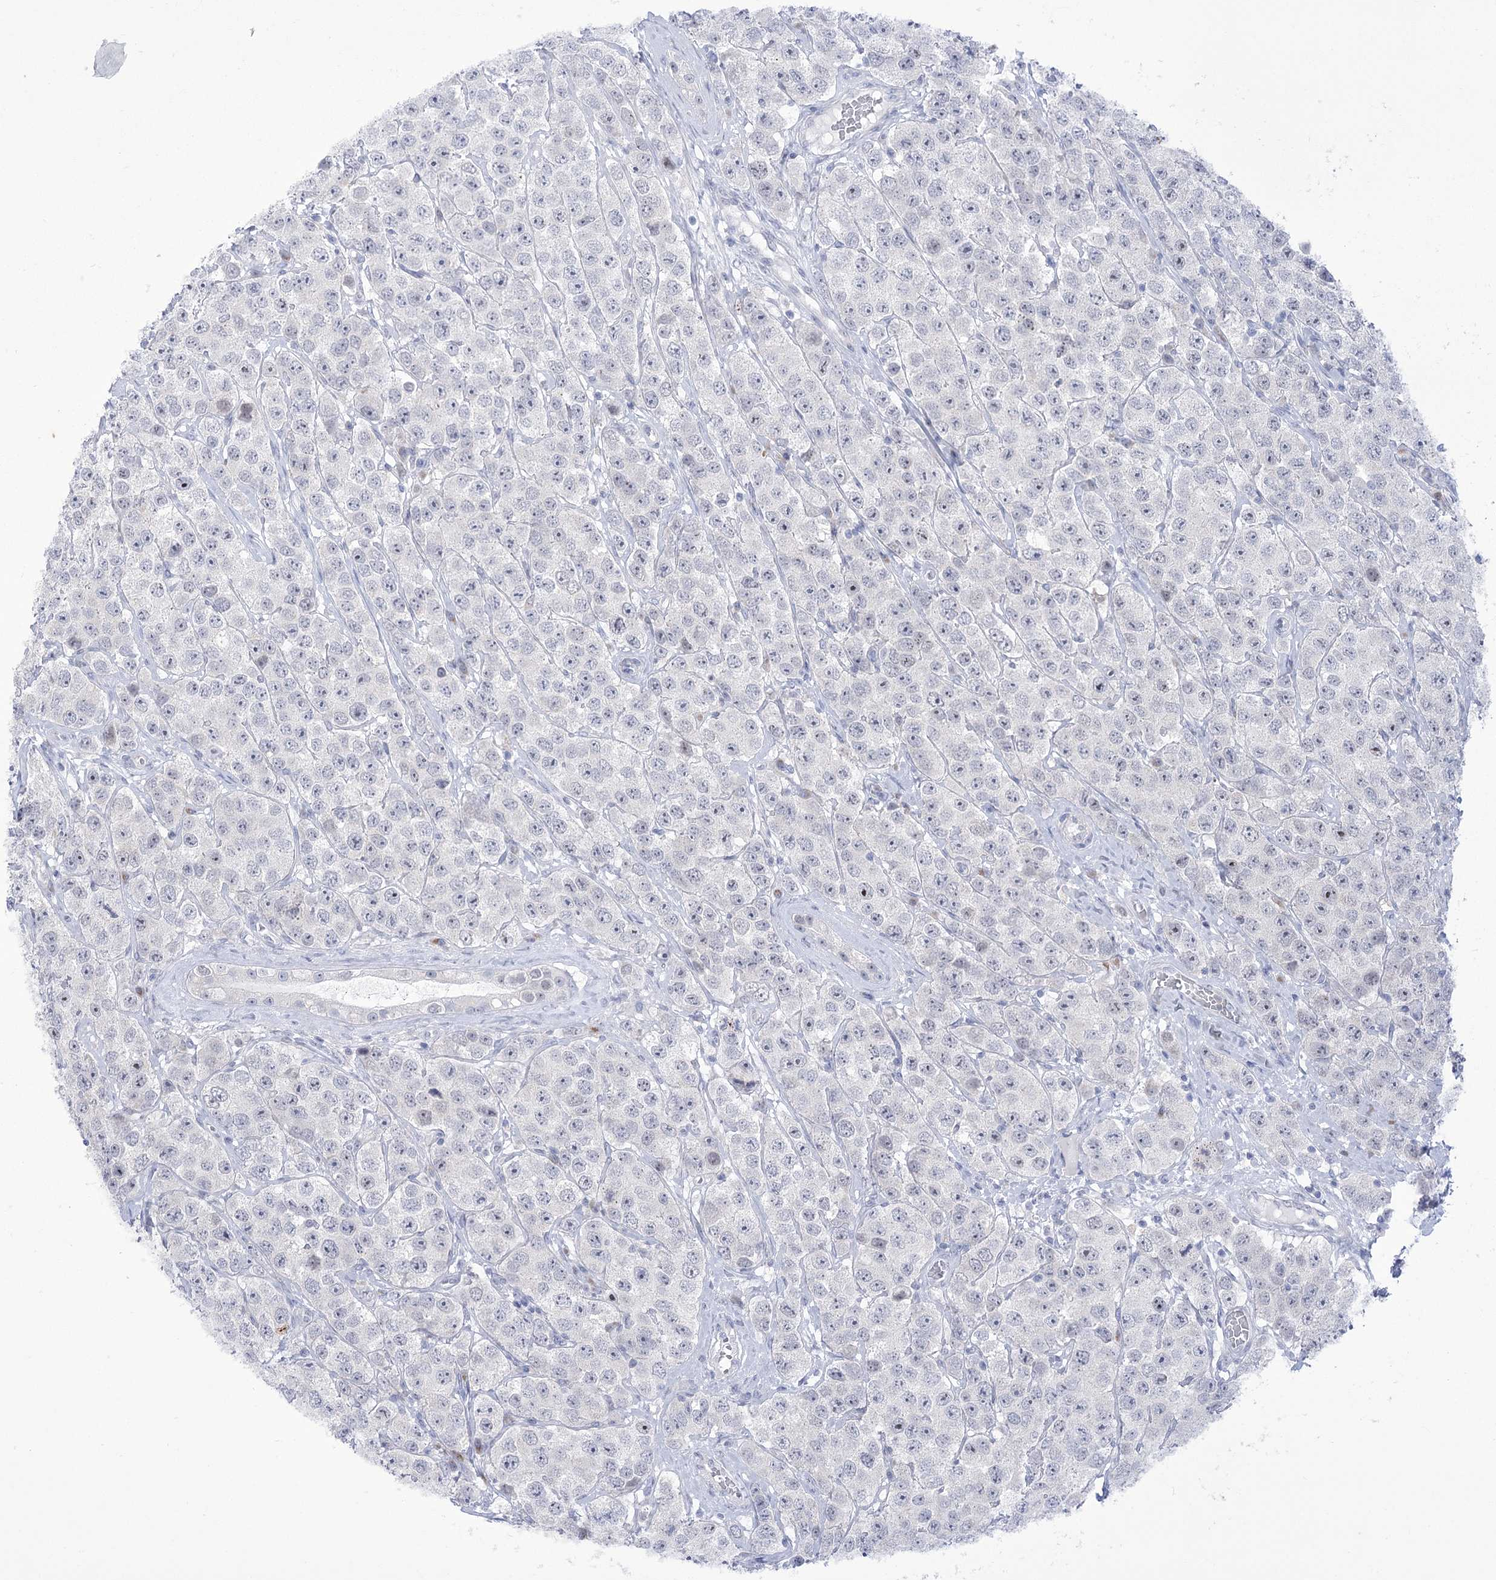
{"staining": {"intensity": "negative", "quantity": "none", "location": "none"}, "tissue": "testis cancer", "cell_type": "Tumor cells", "image_type": "cancer", "snomed": [{"axis": "morphology", "description": "Seminoma, NOS"}, {"axis": "topography", "description": "Testis"}], "caption": "The histopathology image displays no significant positivity in tumor cells of testis cancer. (Immunohistochemistry, brightfield microscopy, high magnification).", "gene": "BEND7", "patient": {"sex": "male", "age": 28}}